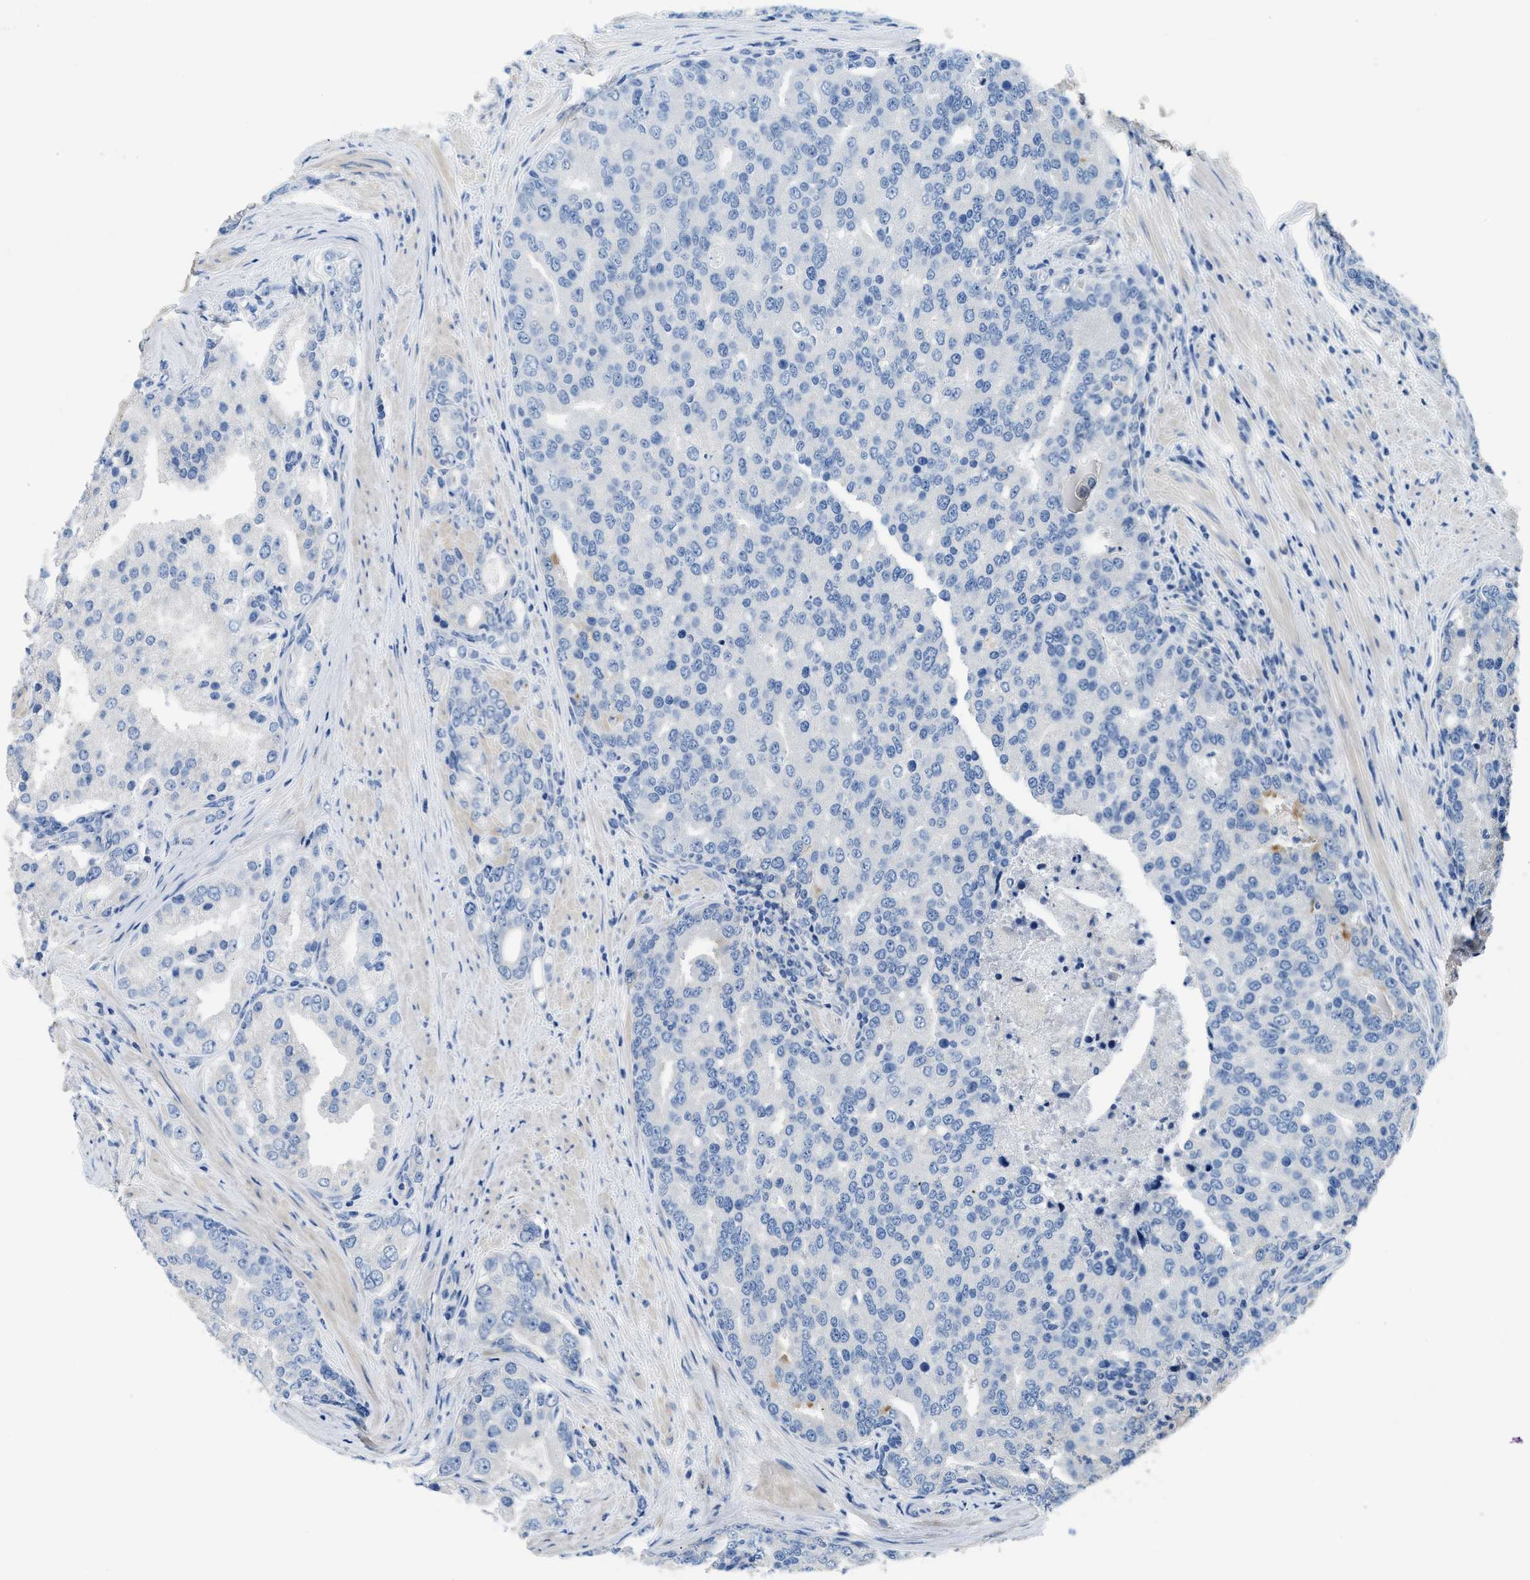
{"staining": {"intensity": "negative", "quantity": "none", "location": "none"}, "tissue": "prostate cancer", "cell_type": "Tumor cells", "image_type": "cancer", "snomed": [{"axis": "morphology", "description": "Adenocarcinoma, High grade"}, {"axis": "topography", "description": "Prostate"}], "caption": "Tumor cells are negative for protein expression in human prostate cancer.", "gene": "C1S", "patient": {"sex": "male", "age": 50}}